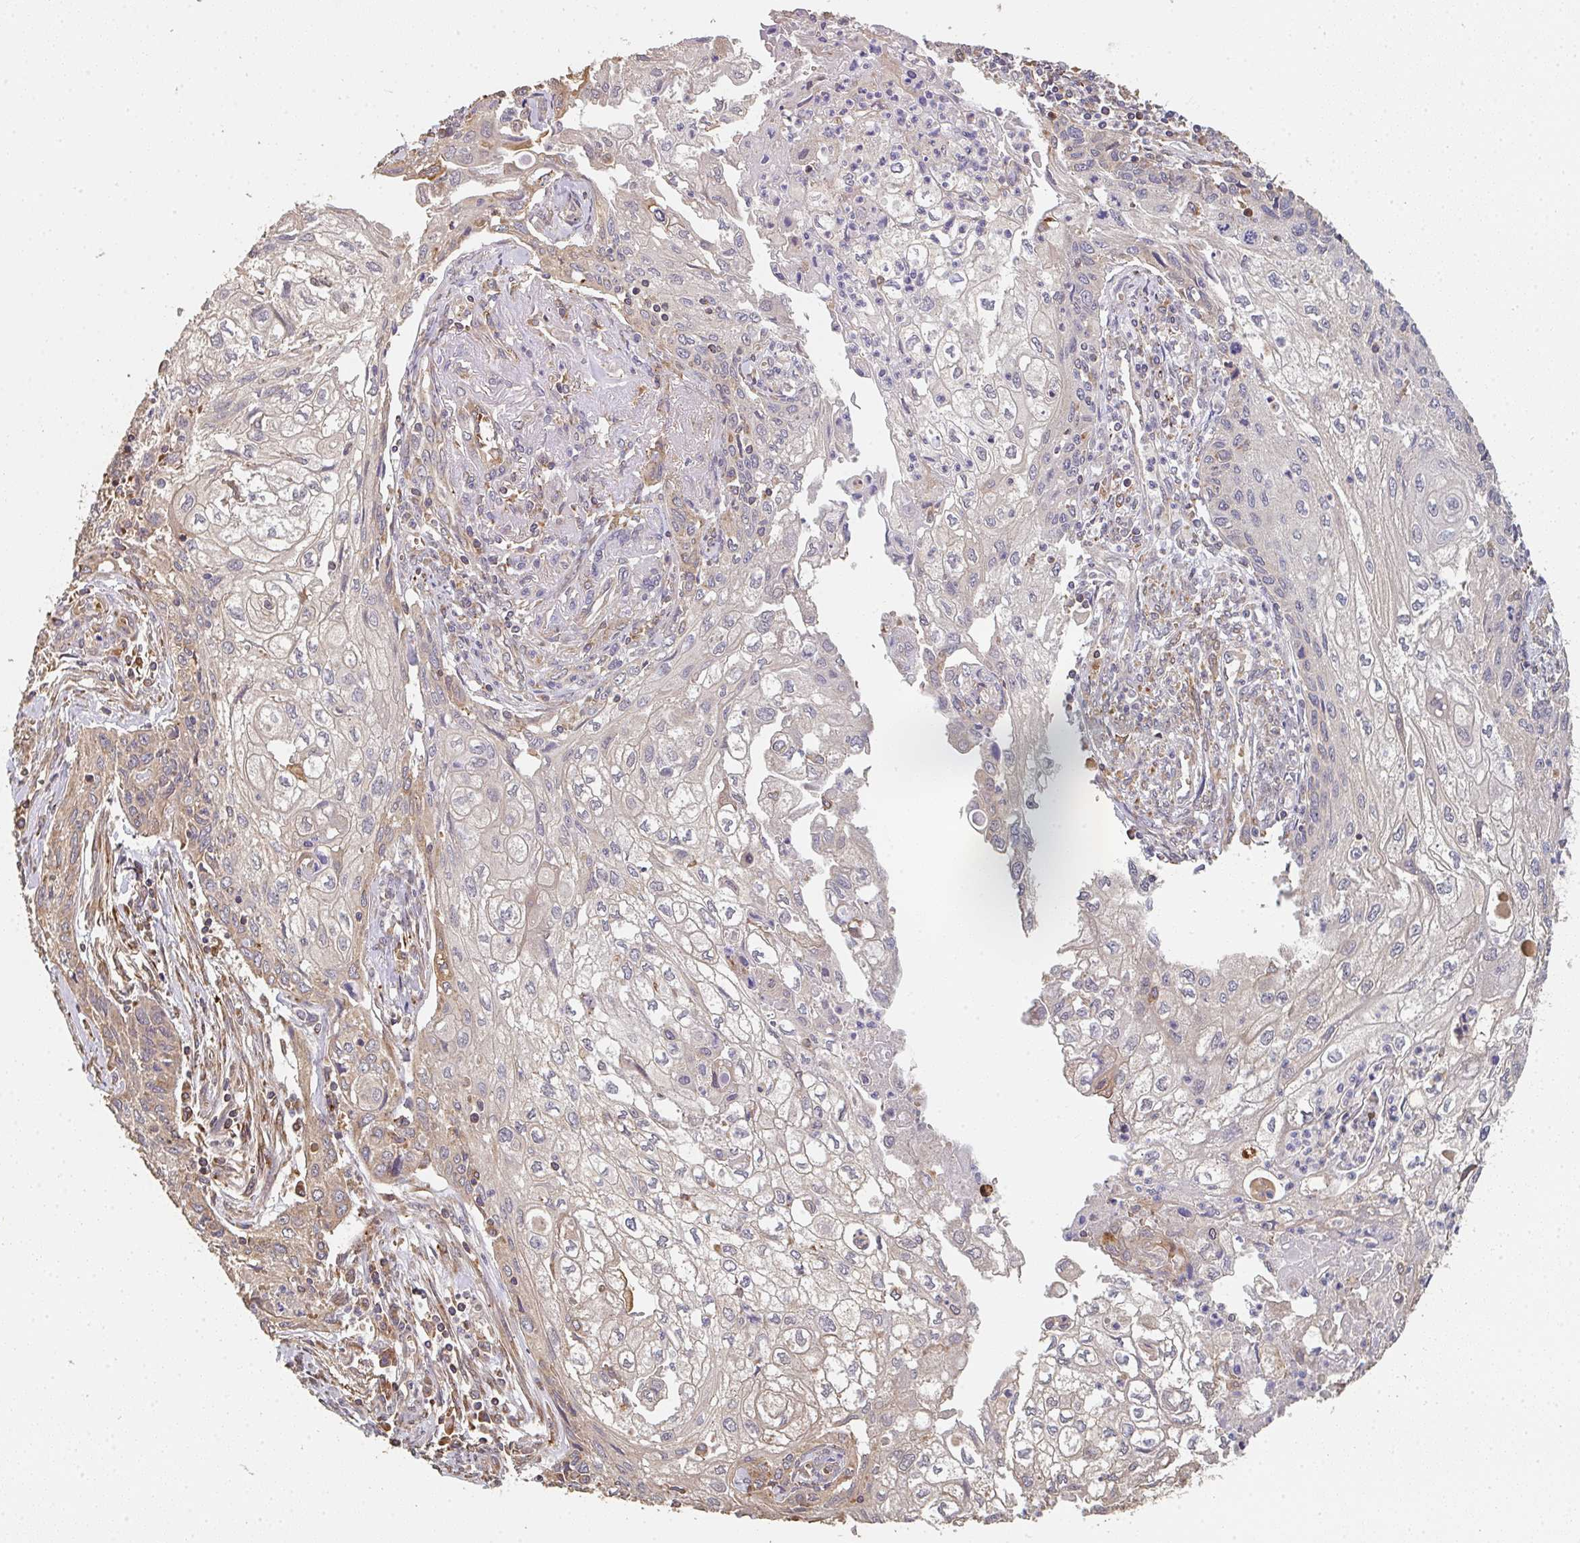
{"staining": {"intensity": "weak", "quantity": "<25%", "location": "cytoplasmic/membranous"}, "tissue": "cervical cancer", "cell_type": "Tumor cells", "image_type": "cancer", "snomed": [{"axis": "morphology", "description": "Squamous cell carcinoma, NOS"}, {"axis": "topography", "description": "Cervix"}], "caption": "Immunohistochemistry (IHC) image of human cervical cancer (squamous cell carcinoma) stained for a protein (brown), which reveals no staining in tumor cells.", "gene": "POLG", "patient": {"sex": "female", "age": 67}}